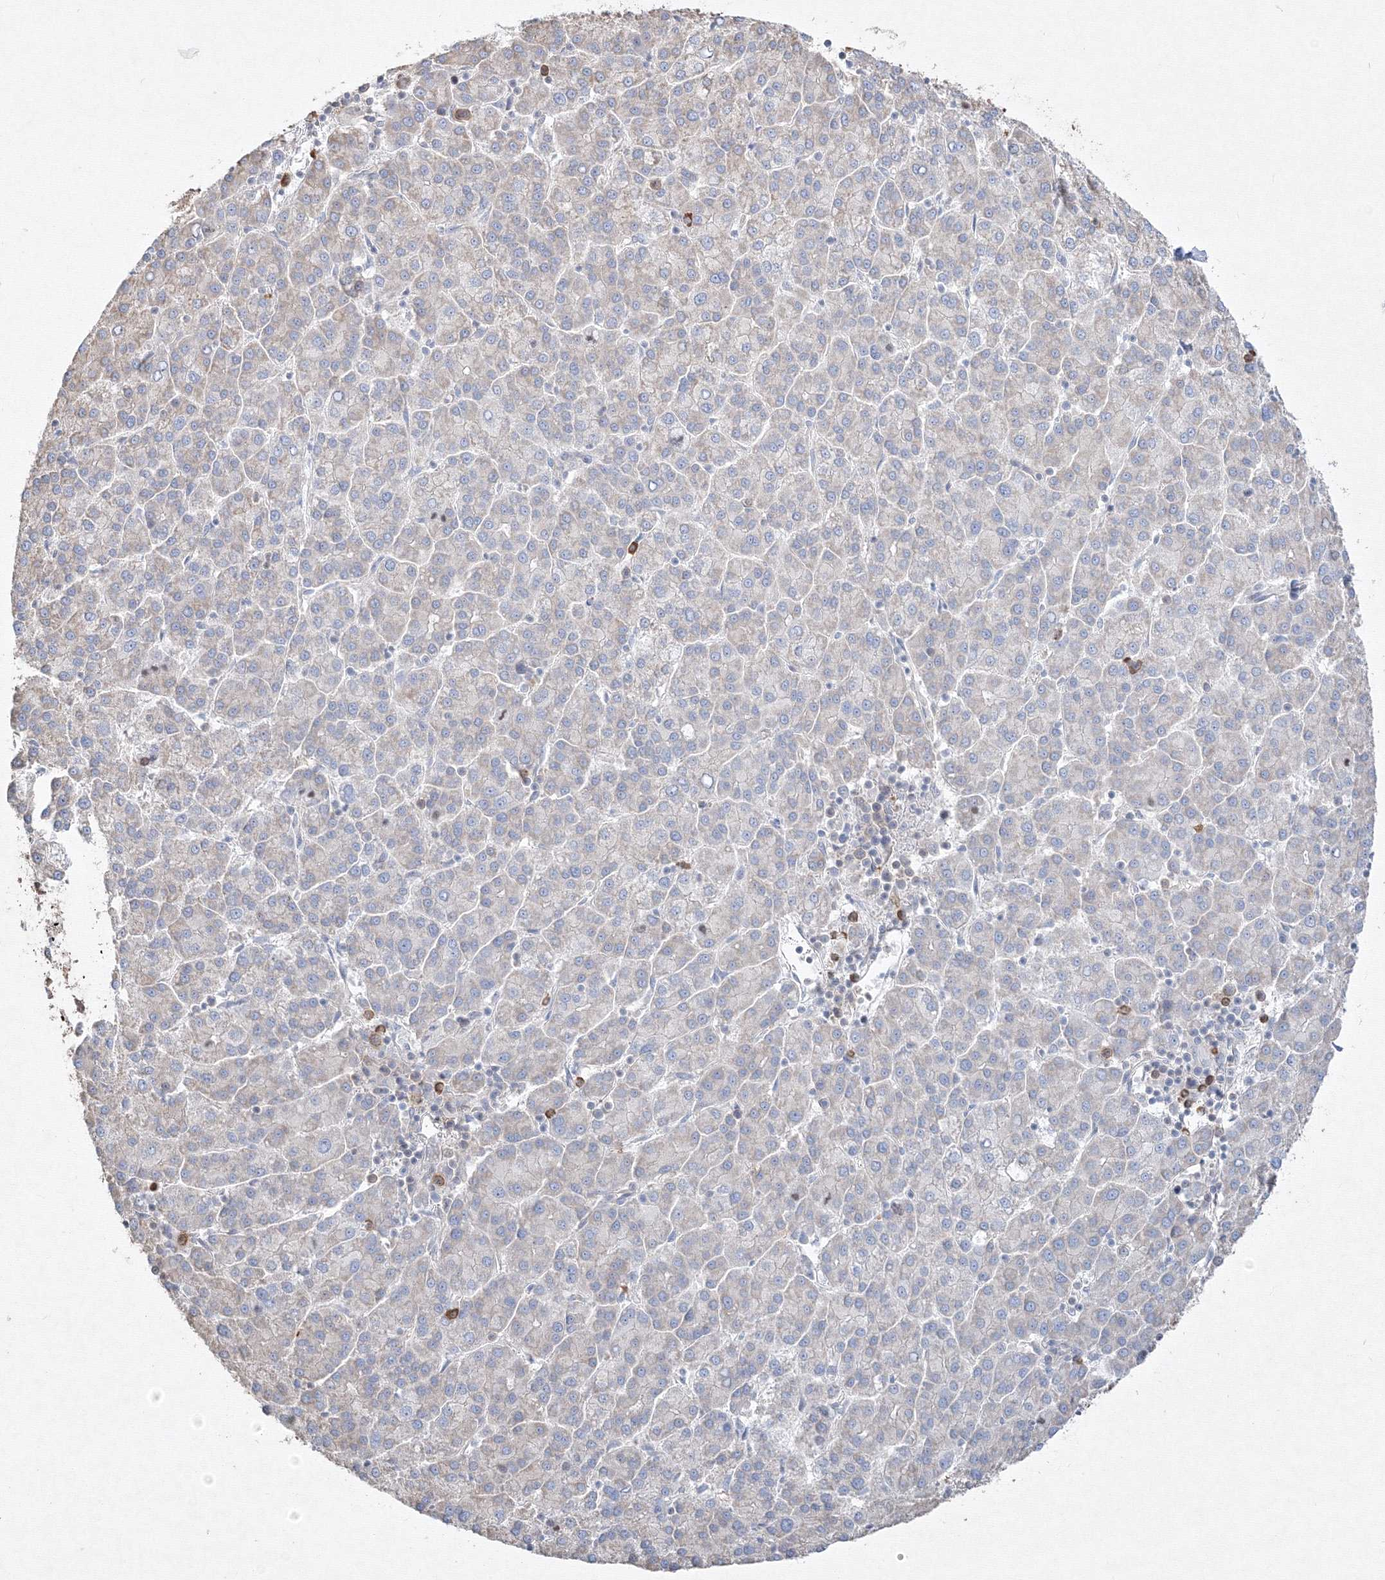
{"staining": {"intensity": "weak", "quantity": "<25%", "location": "cytoplasmic/membranous"}, "tissue": "liver cancer", "cell_type": "Tumor cells", "image_type": "cancer", "snomed": [{"axis": "morphology", "description": "Carcinoma, Hepatocellular, NOS"}, {"axis": "topography", "description": "Liver"}], "caption": "Tumor cells show no significant positivity in liver cancer.", "gene": "FBXL8", "patient": {"sex": "female", "age": 58}}